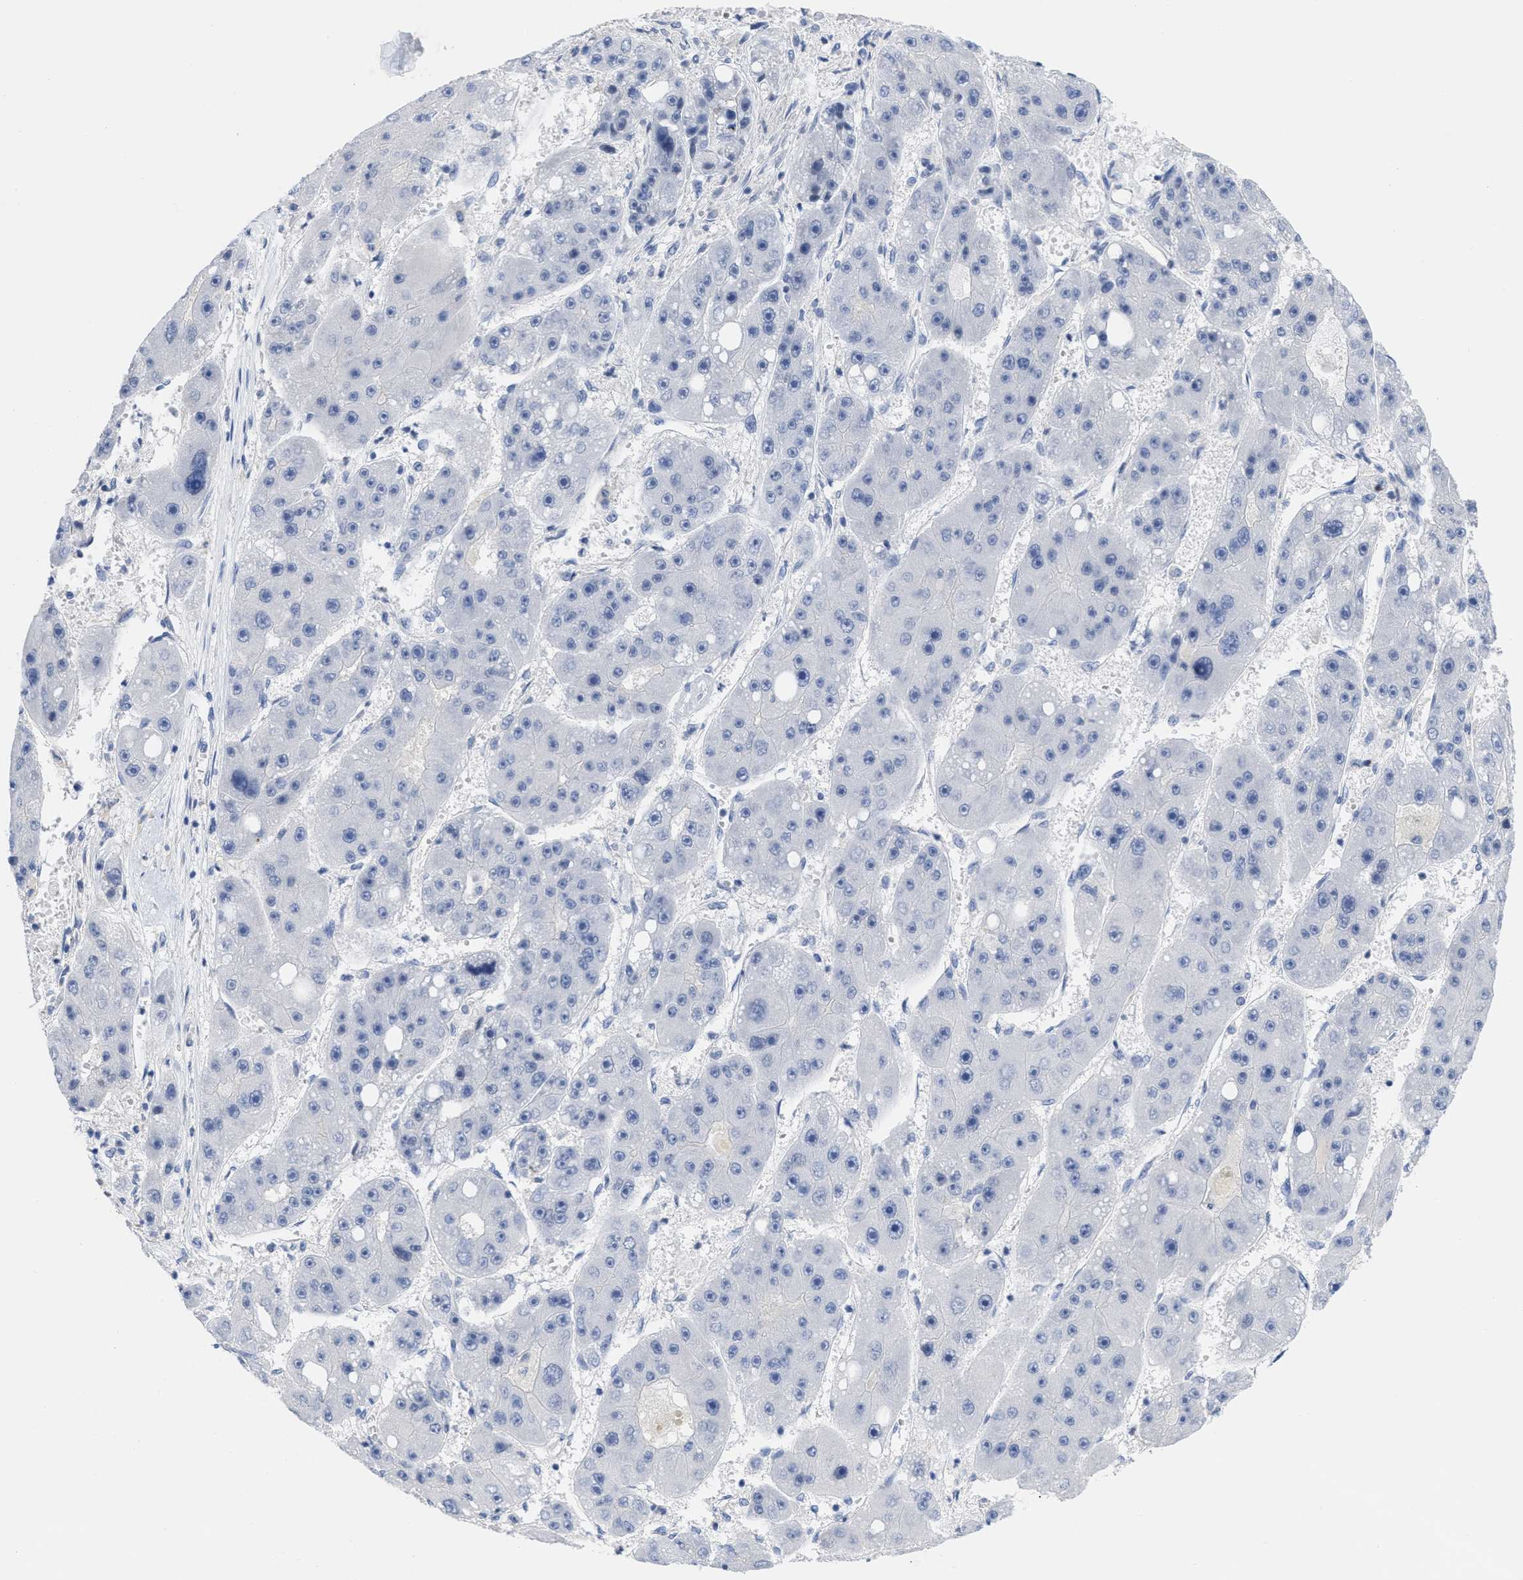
{"staining": {"intensity": "negative", "quantity": "none", "location": "none"}, "tissue": "liver cancer", "cell_type": "Tumor cells", "image_type": "cancer", "snomed": [{"axis": "morphology", "description": "Carcinoma, Hepatocellular, NOS"}, {"axis": "topography", "description": "Liver"}], "caption": "Hepatocellular carcinoma (liver) was stained to show a protein in brown. There is no significant positivity in tumor cells.", "gene": "ACKR1", "patient": {"sex": "female", "age": 61}}